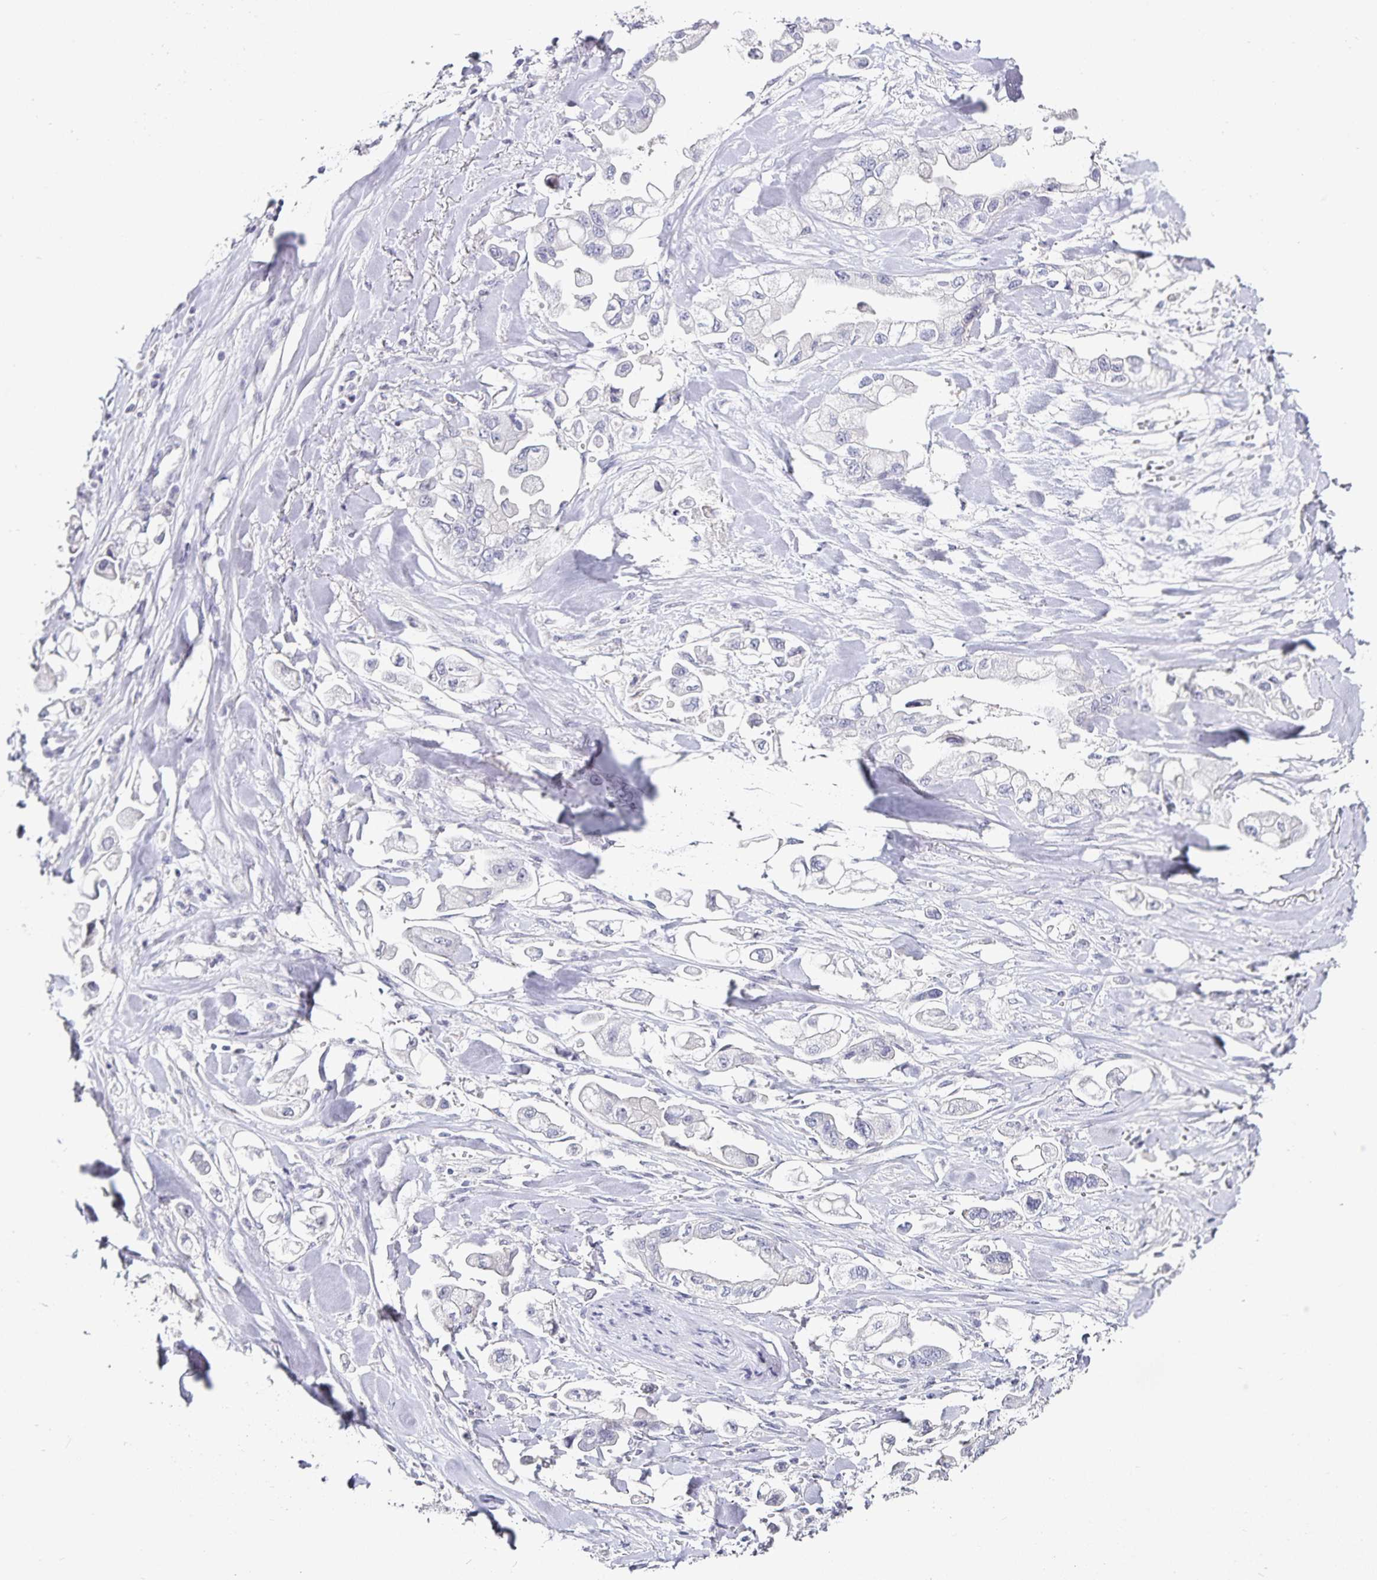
{"staining": {"intensity": "negative", "quantity": "none", "location": "none"}, "tissue": "stomach cancer", "cell_type": "Tumor cells", "image_type": "cancer", "snomed": [{"axis": "morphology", "description": "Adenocarcinoma, NOS"}, {"axis": "topography", "description": "Stomach"}], "caption": "Protein analysis of stomach adenocarcinoma displays no significant expression in tumor cells.", "gene": "TTR", "patient": {"sex": "male", "age": 62}}